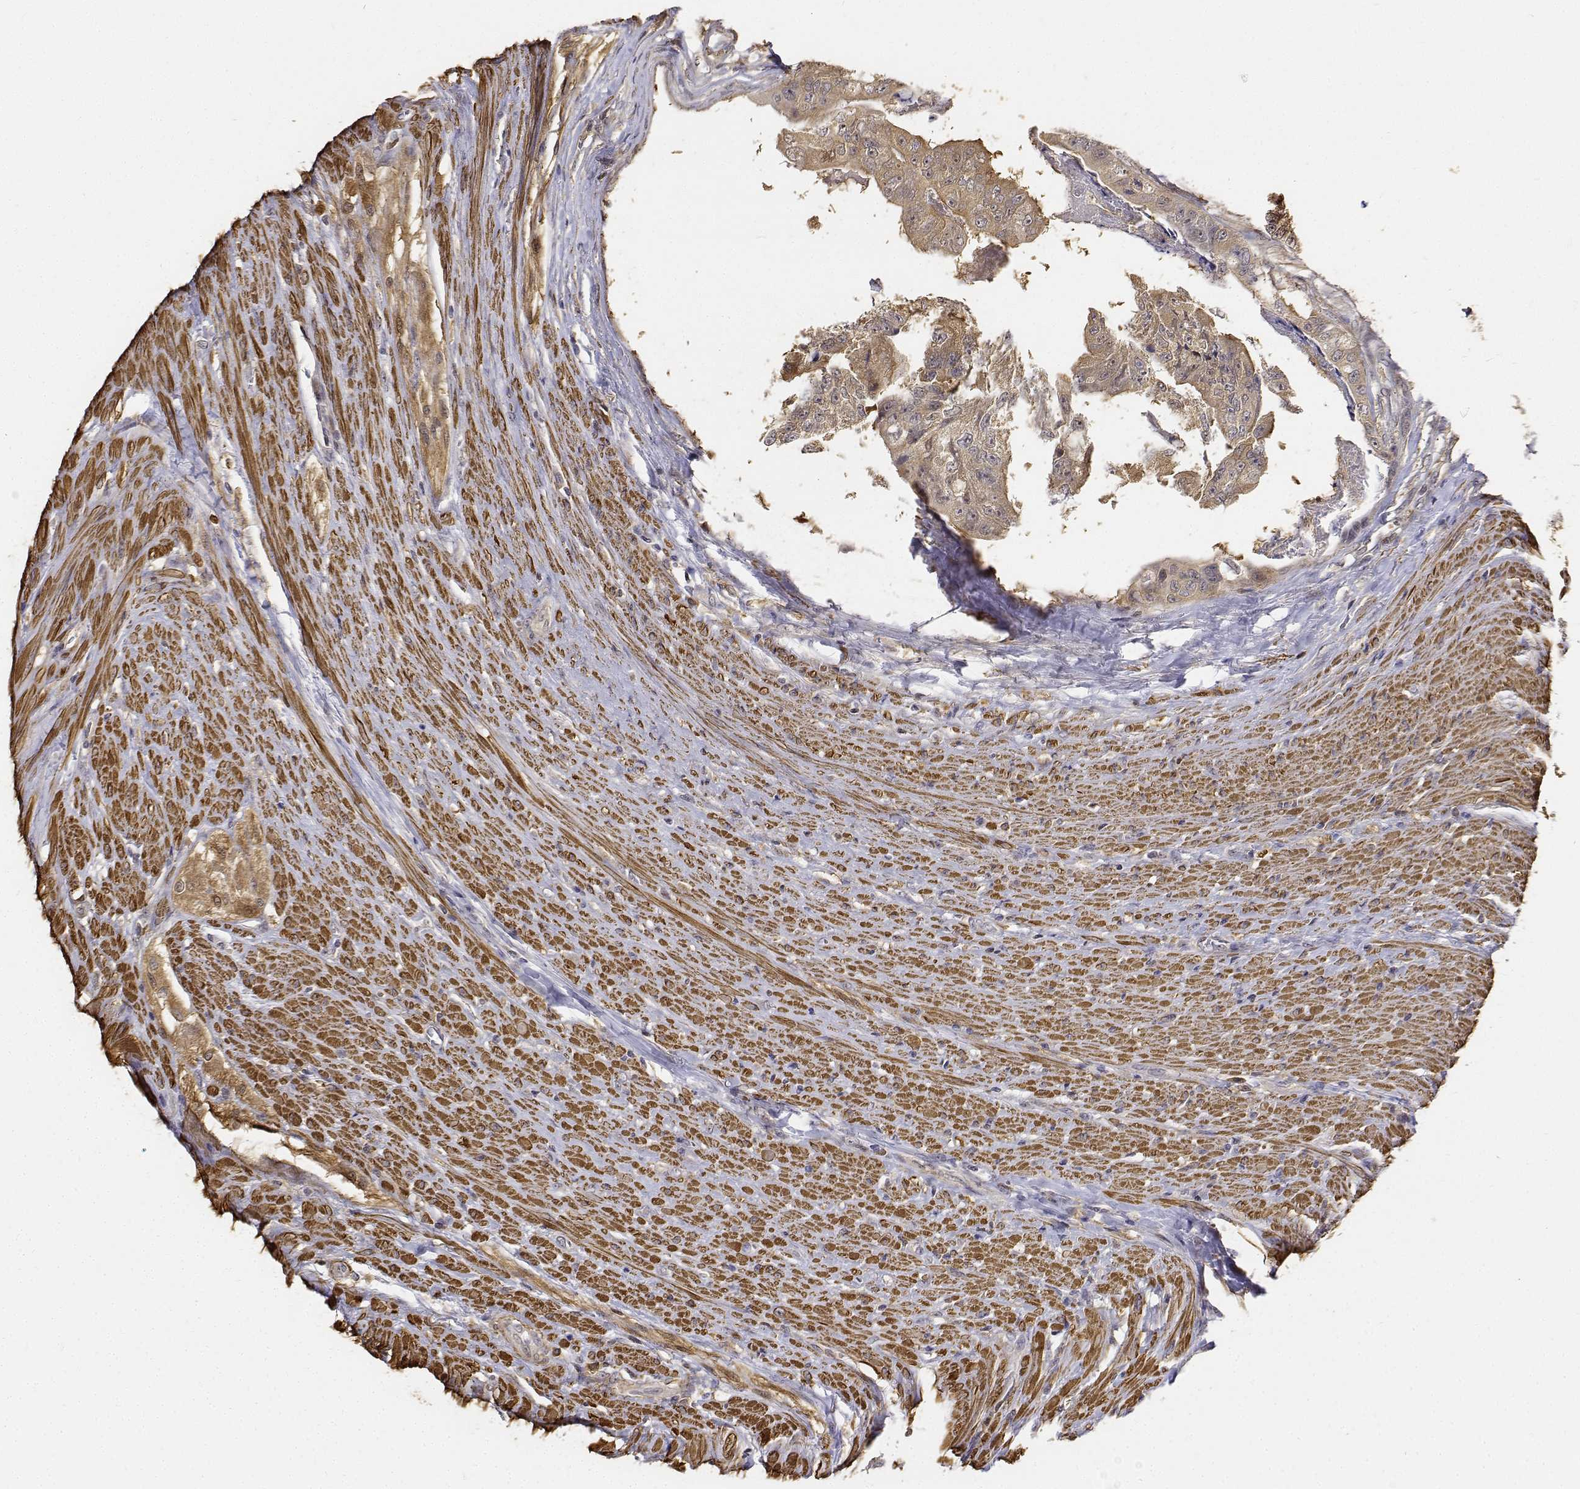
{"staining": {"intensity": "moderate", "quantity": ">75%", "location": "cytoplasmic/membranous"}, "tissue": "colorectal cancer", "cell_type": "Tumor cells", "image_type": "cancer", "snomed": [{"axis": "morphology", "description": "Adenocarcinoma, NOS"}, {"axis": "topography", "description": "Colon"}], "caption": "High-magnification brightfield microscopy of adenocarcinoma (colorectal) stained with DAB (brown) and counterstained with hematoxylin (blue). tumor cells exhibit moderate cytoplasmic/membranous positivity is seen in about>75% of cells.", "gene": "PCID2", "patient": {"sex": "female", "age": 67}}